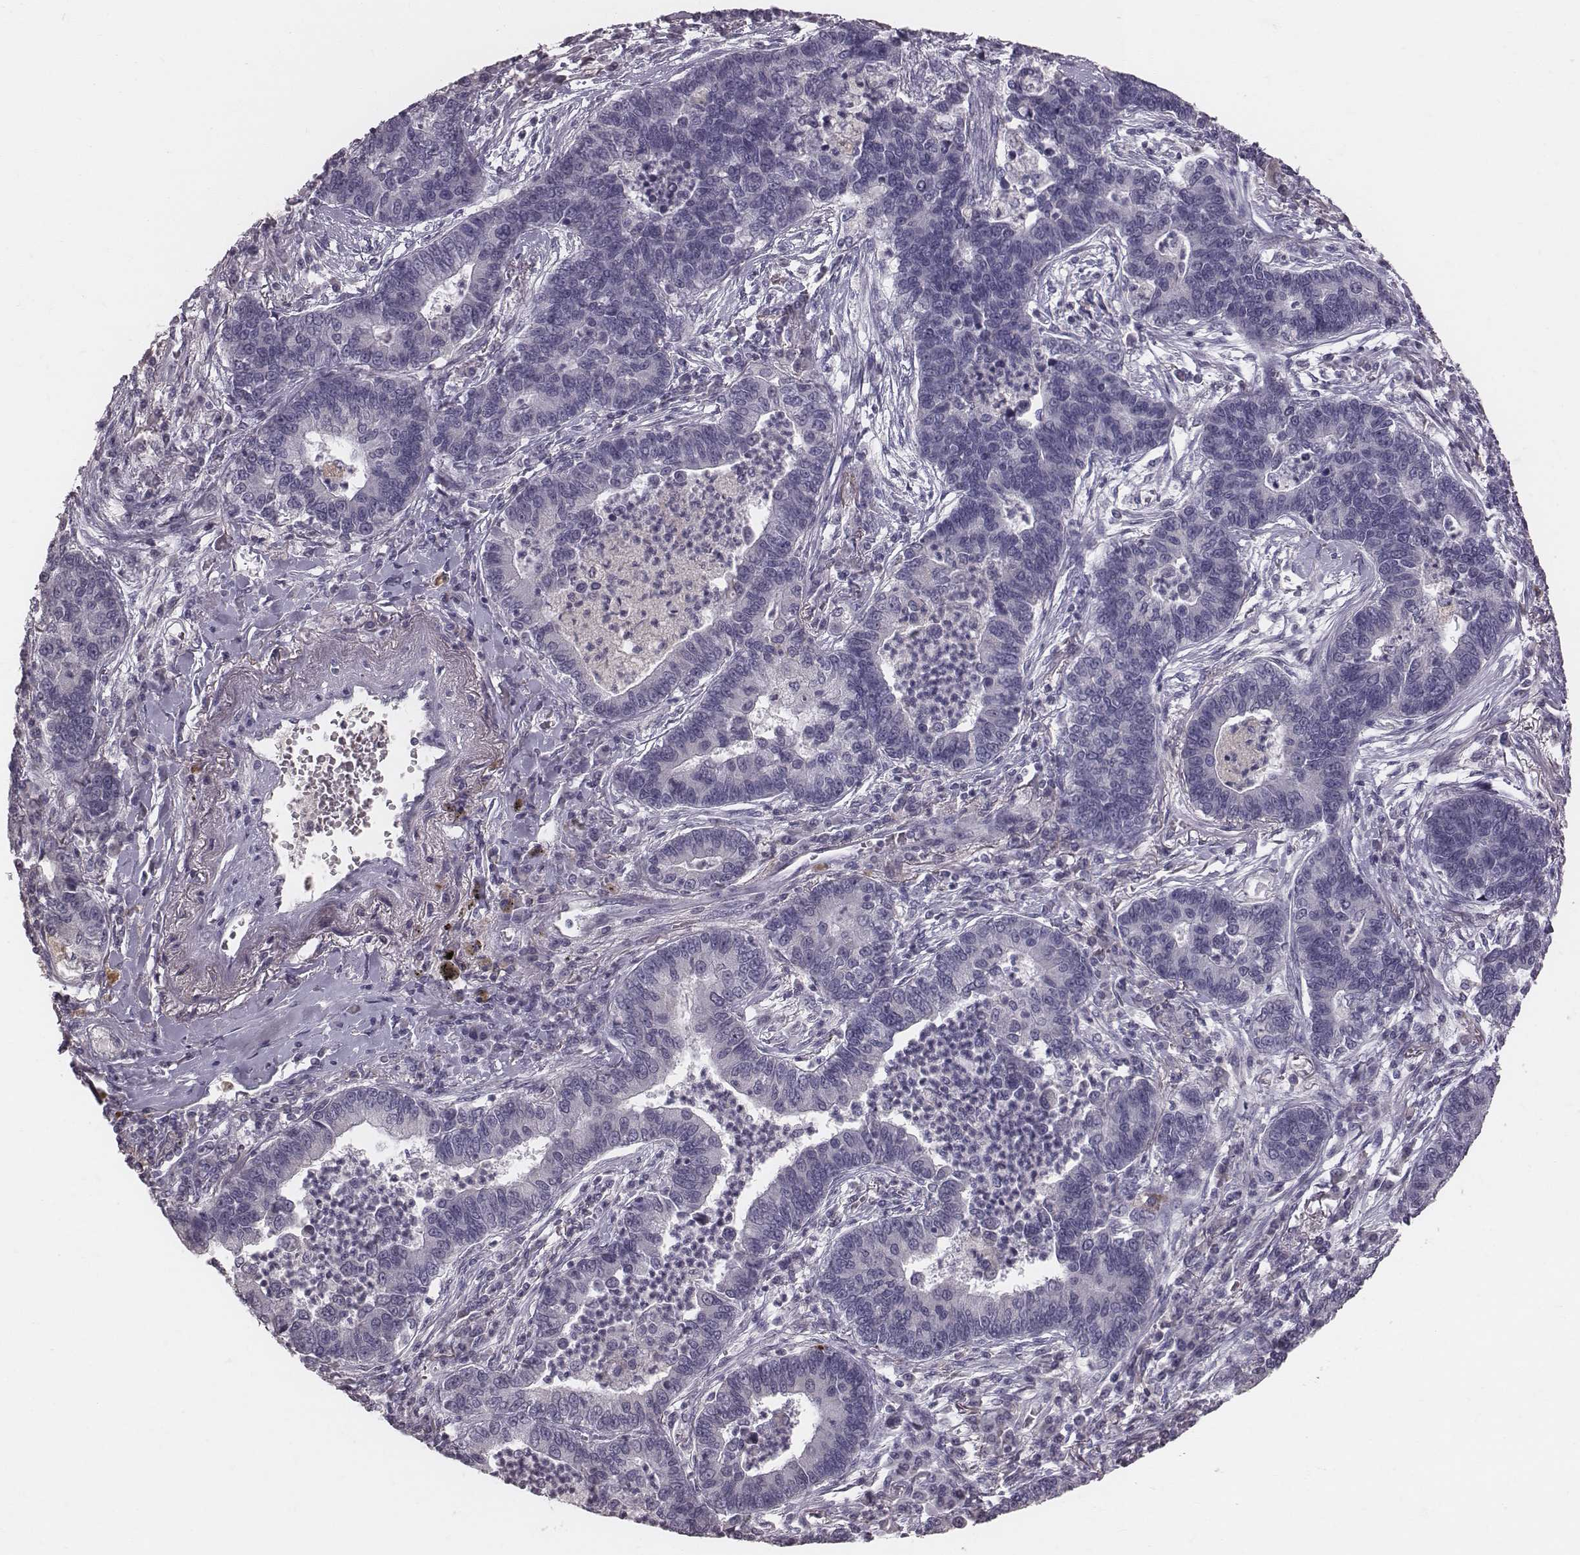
{"staining": {"intensity": "negative", "quantity": "none", "location": "none"}, "tissue": "lung cancer", "cell_type": "Tumor cells", "image_type": "cancer", "snomed": [{"axis": "morphology", "description": "Adenocarcinoma, NOS"}, {"axis": "topography", "description": "Lung"}], "caption": "Tumor cells show no significant expression in lung adenocarcinoma.", "gene": "CFTR", "patient": {"sex": "female", "age": 57}}